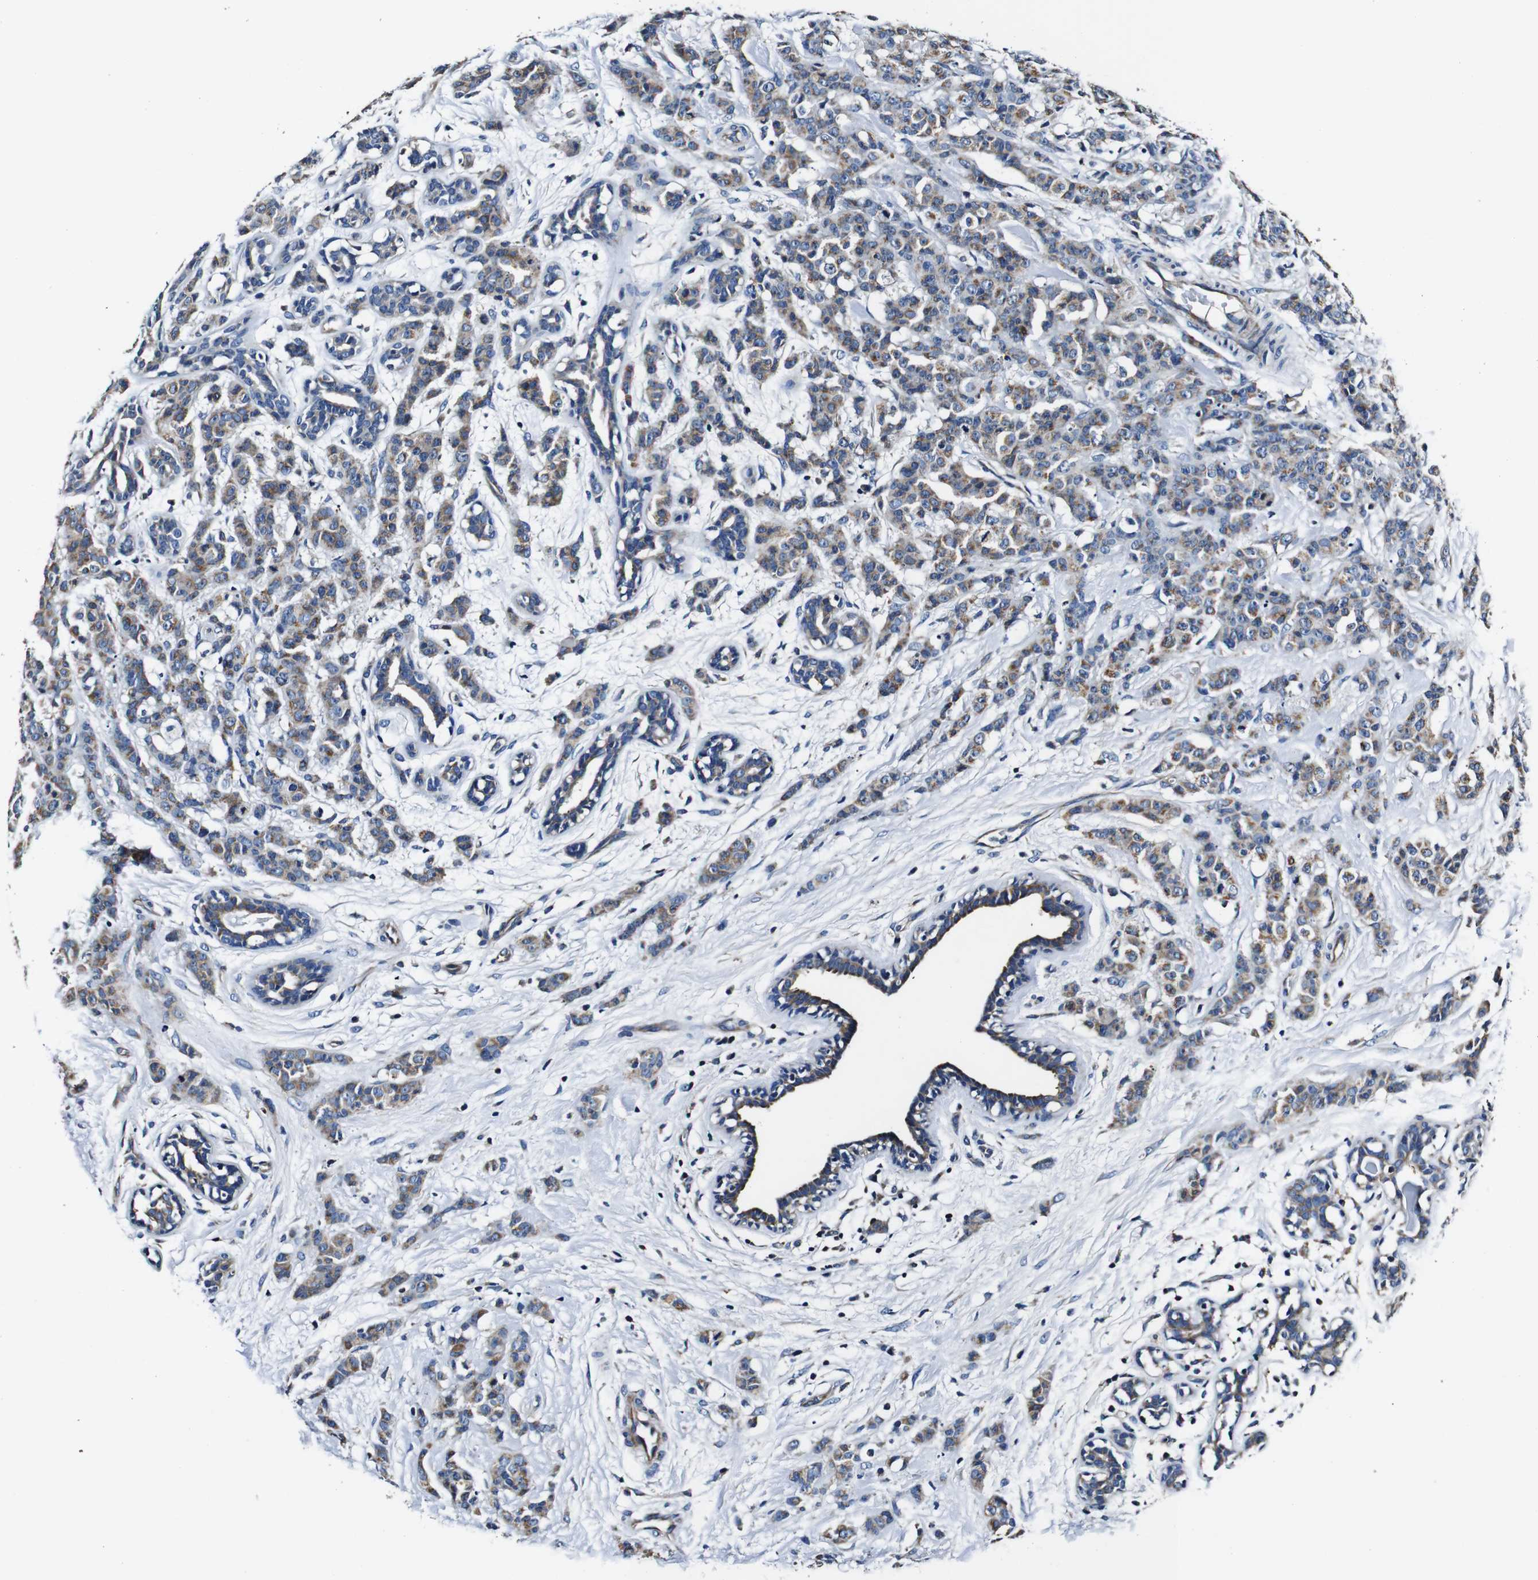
{"staining": {"intensity": "moderate", "quantity": ">75%", "location": "cytoplasmic/membranous"}, "tissue": "breast cancer", "cell_type": "Tumor cells", "image_type": "cancer", "snomed": [{"axis": "morphology", "description": "Normal tissue, NOS"}, {"axis": "morphology", "description": "Duct carcinoma"}, {"axis": "topography", "description": "Breast"}], "caption": "Invasive ductal carcinoma (breast) stained for a protein demonstrates moderate cytoplasmic/membranous positivity in tumor cells.", "gene": "HK1", "patient": {"sex": "female", "age": 40}}